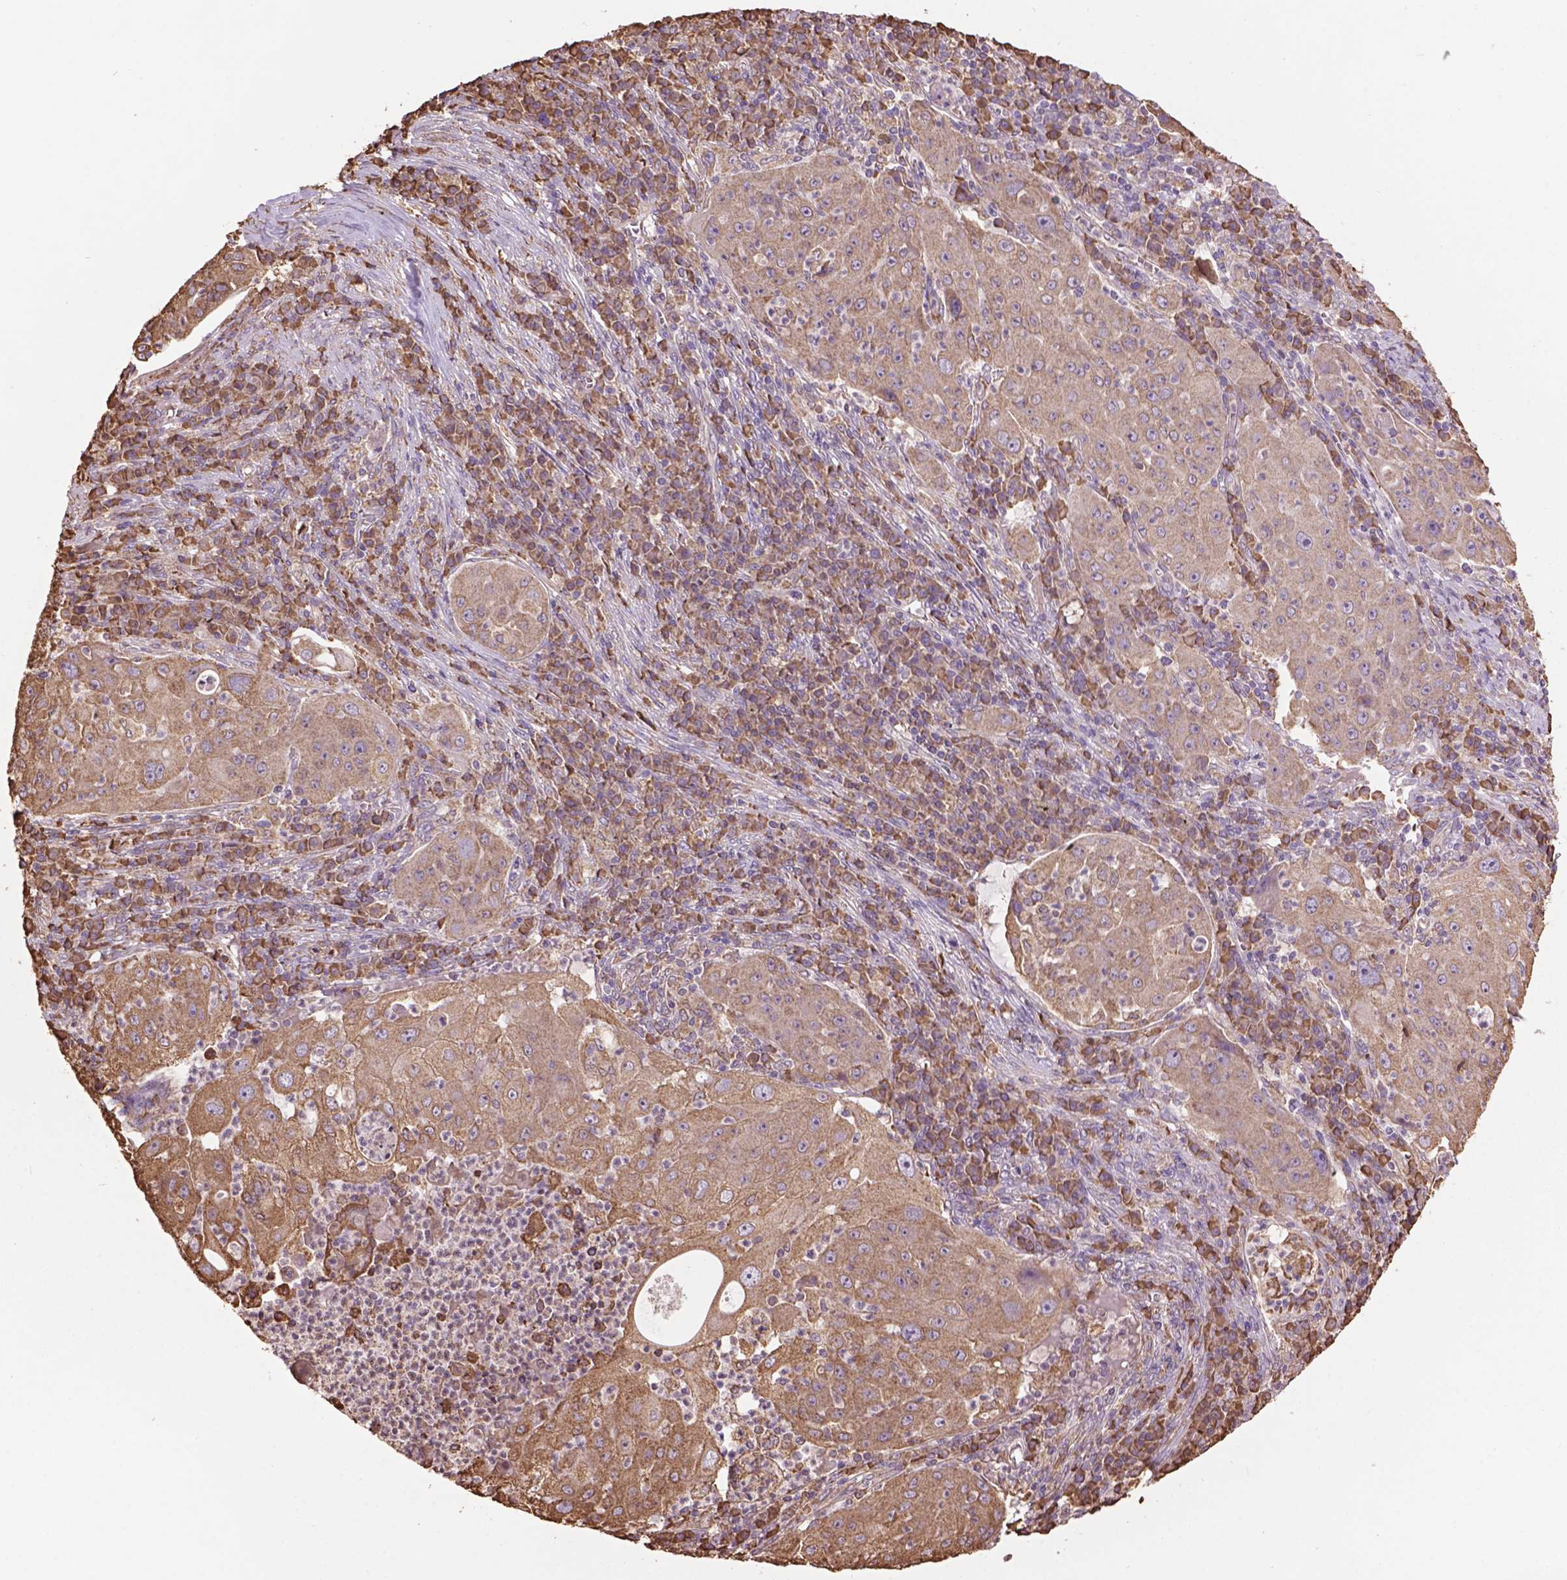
{"staining": {"intensity": "moderate", "quantity": ">75%", "location": "cytoplasmic/membranous"}, "tissue": "lung cancer", "cell_type": "Tumor cells", "image_type": "cancer", "snomed": [{"axis": "morphology", "description": "Squamous cell carcinoma, NOS"}, {"axis": "topography", "description": "Lung"}], "caption": "Moderate cytoplasmic/membranous staining for a protein is present in approximately >75% of tumor cells of lung cancer (squamous cell carcinoma) using IHC.", "gene": "PPP2R5E", "patient": {"sex": "female", "age": 59}}